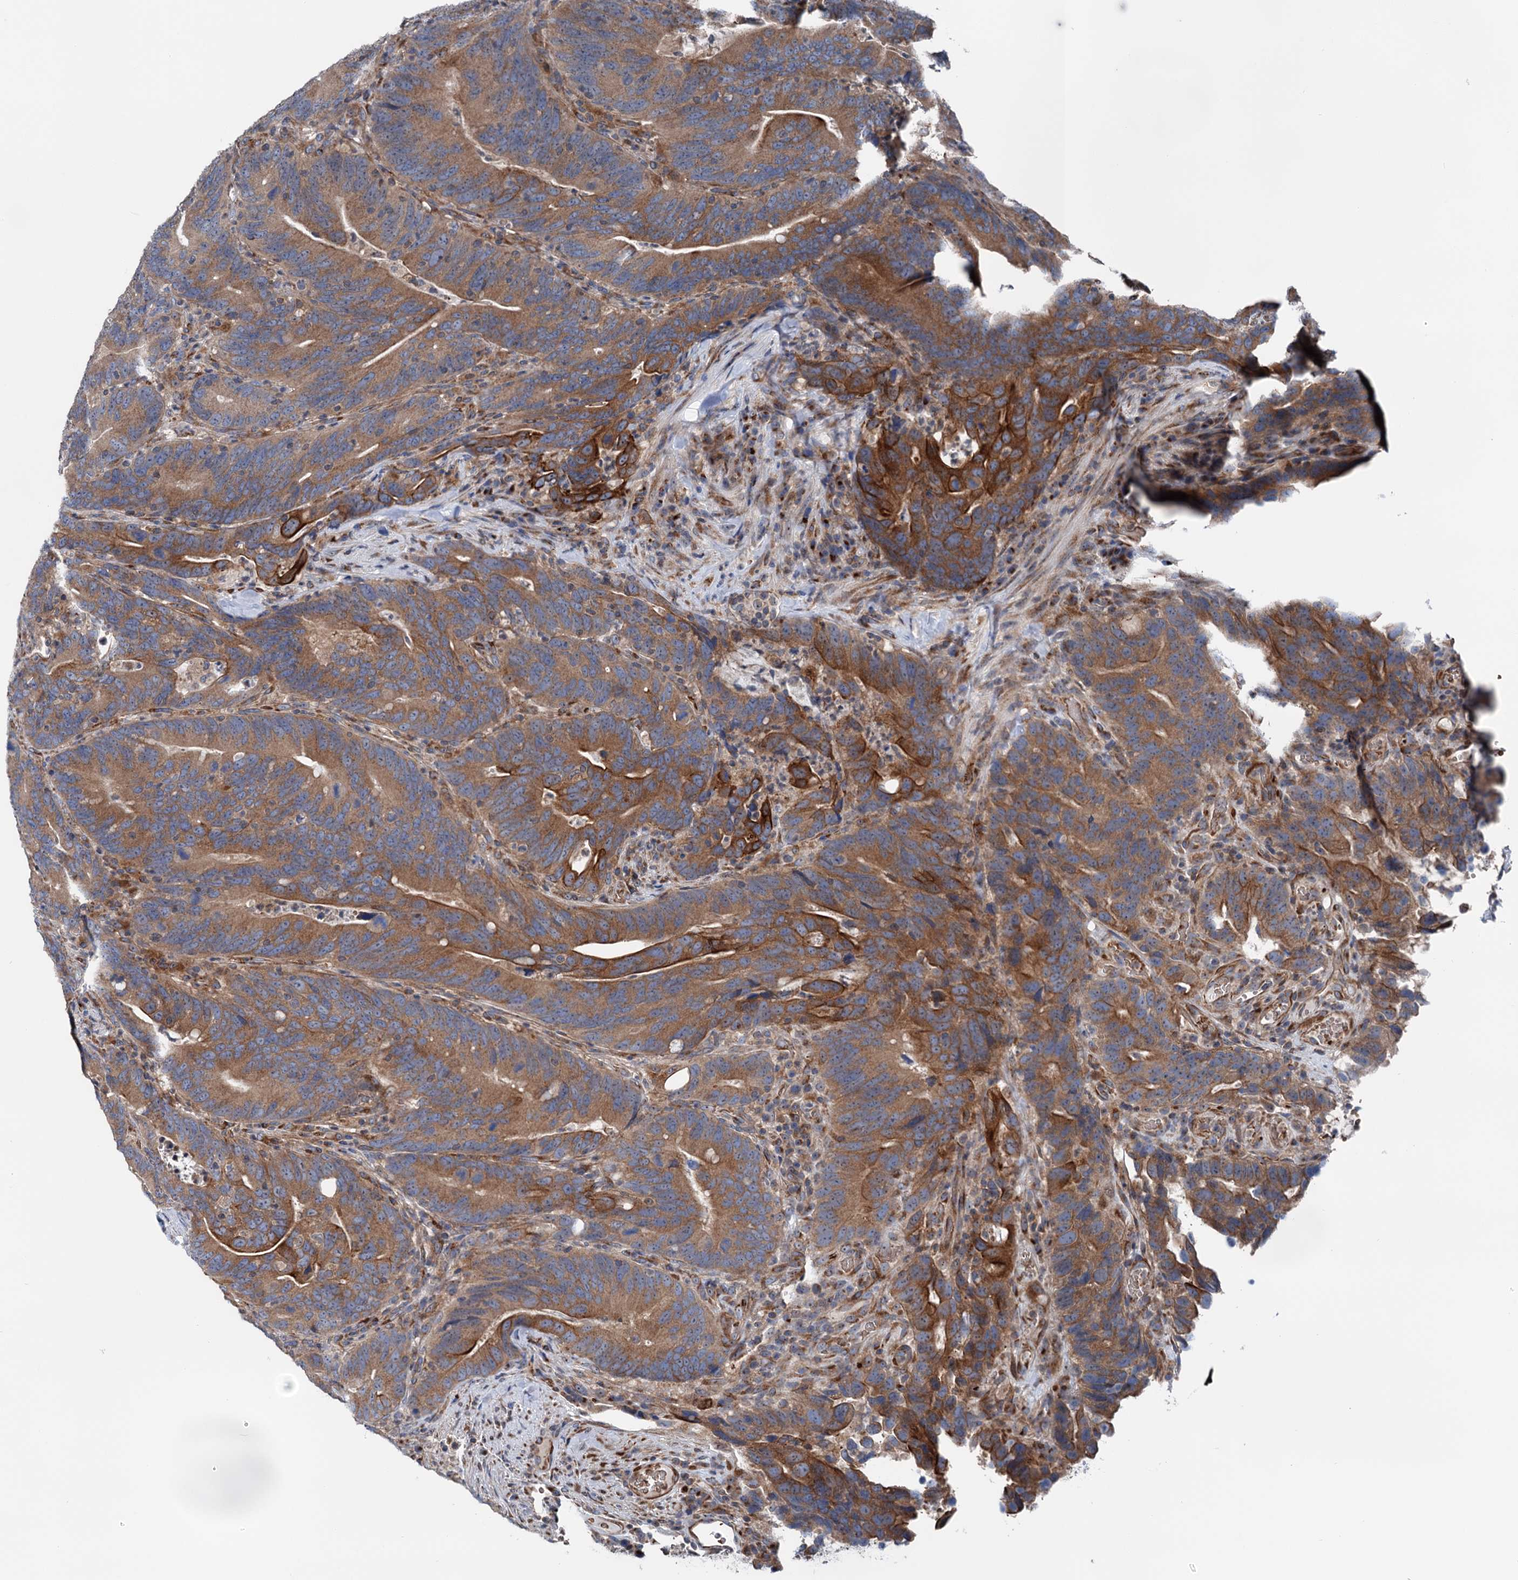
{"staining": {"intensity": "strong", "quantity": ">75%", "location": "cytoplasmic/membranous"}, "tissue": "colorectal cancer", "cell_type": "Tumor cells", "image_type": "cancer", "snomed": [{"axis": "morphology", "description": "Adenocarcinoma, NOS"}, {"axis": "topography", "description": "Colon"}], "caption": "Immunohistochemistry (DAB) staining of human adenocarcinoma (colorectal) reveals strong cytoplasmic/membranous protein expression in about >75% of tumor cells. (DAB (3,3'-diaminobenzidine) IHC with brightfield microscopy, high magnification).", "gene": "EIPR1", "patient": {"sex": "female", "age": 66}}